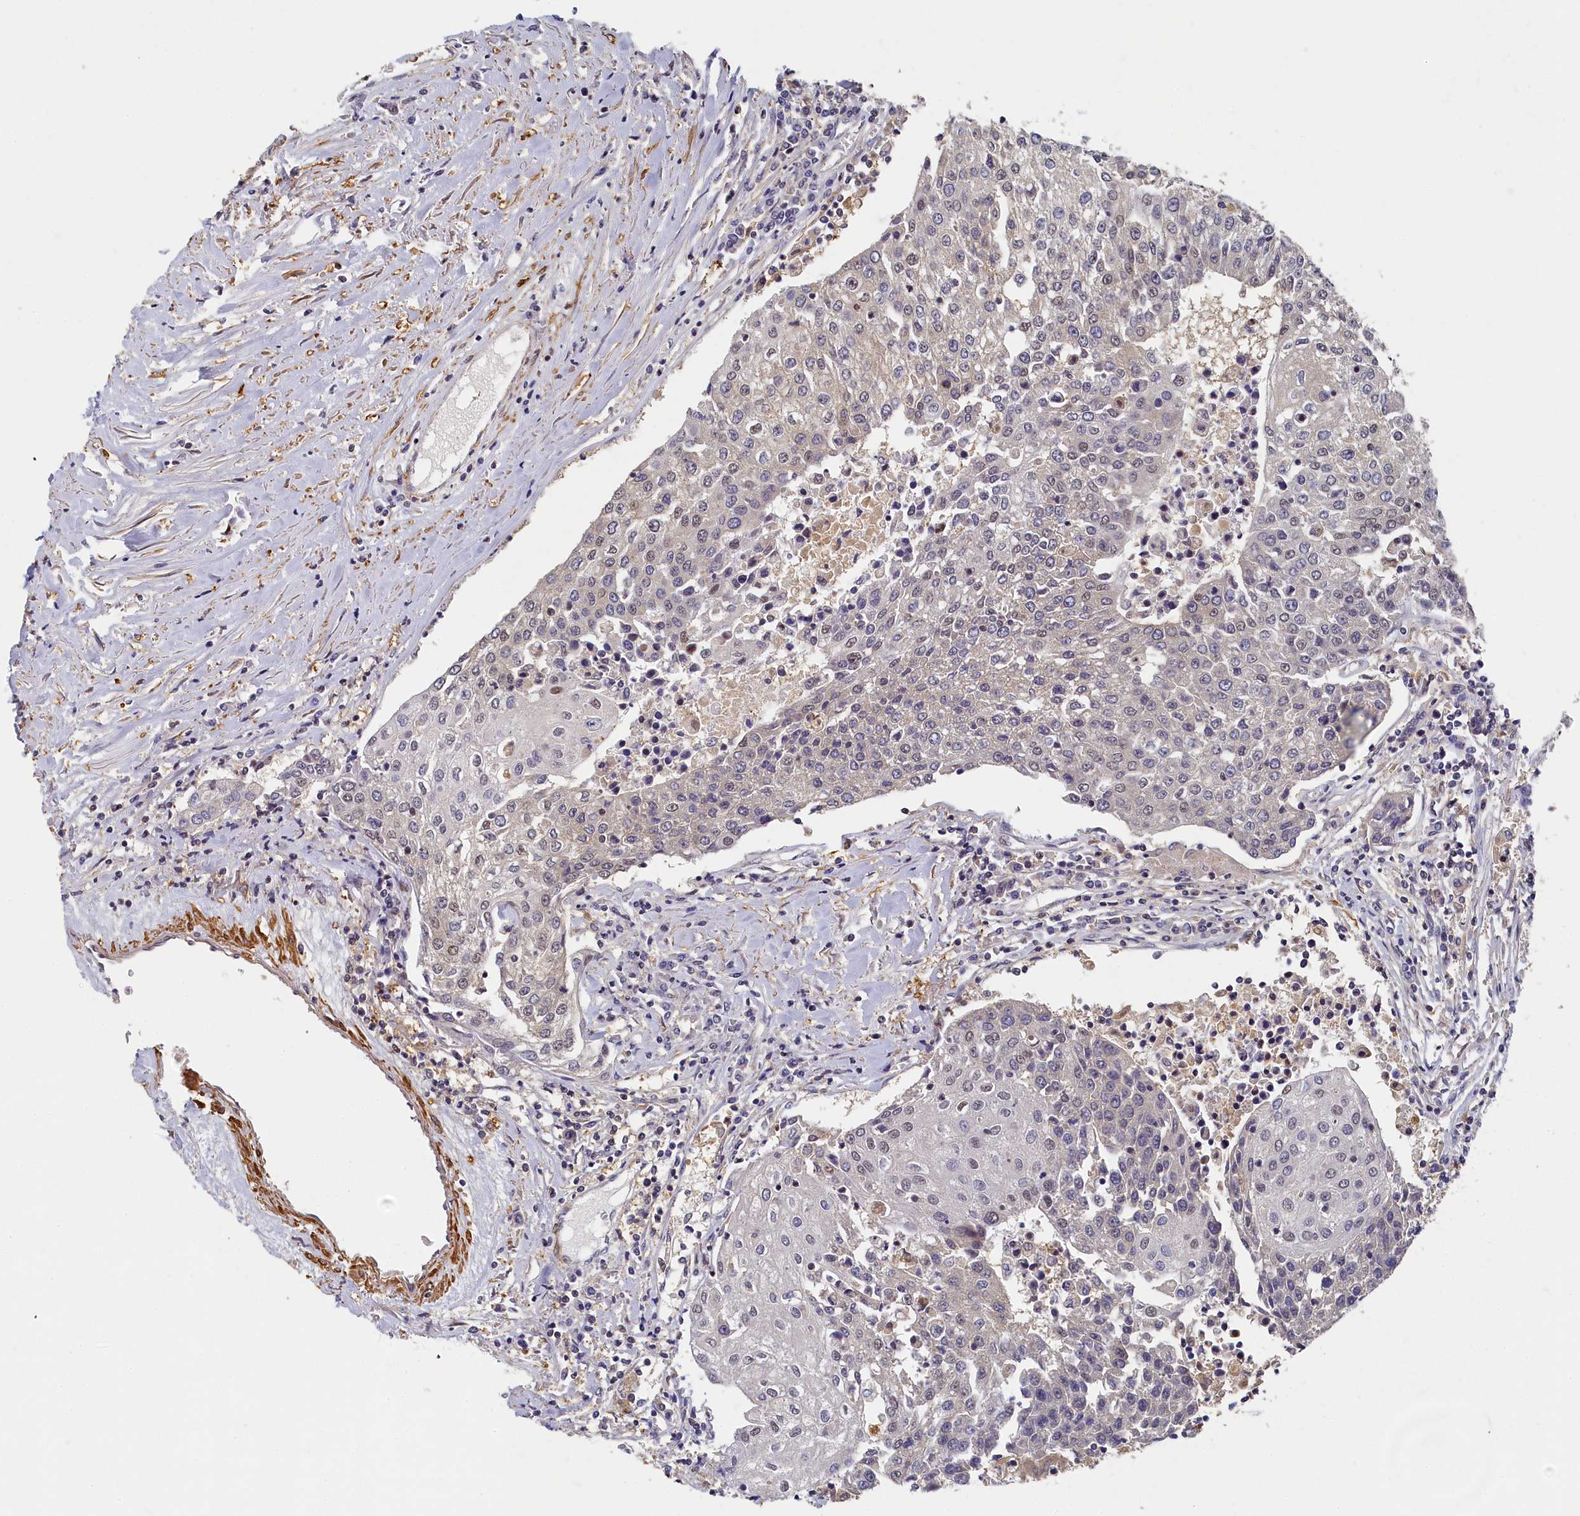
{"staining": {"intensity": "negative", "quantity": "none", "location": "none"}, "tissue": "urothelial cancer", "cell_type": "Tumor cells", "image_type": "cancer", "snomed": [{"axis": "morphology", "description": "Urothelial carcinoma, High grade"}, {"axis": "topography", "description": "Urinary bladder"}], "caption": "Tumor cells show no significant expression in urothelial cancer.", "gene": "TBCB", "patient": {"sex": "female", "age": 85}}